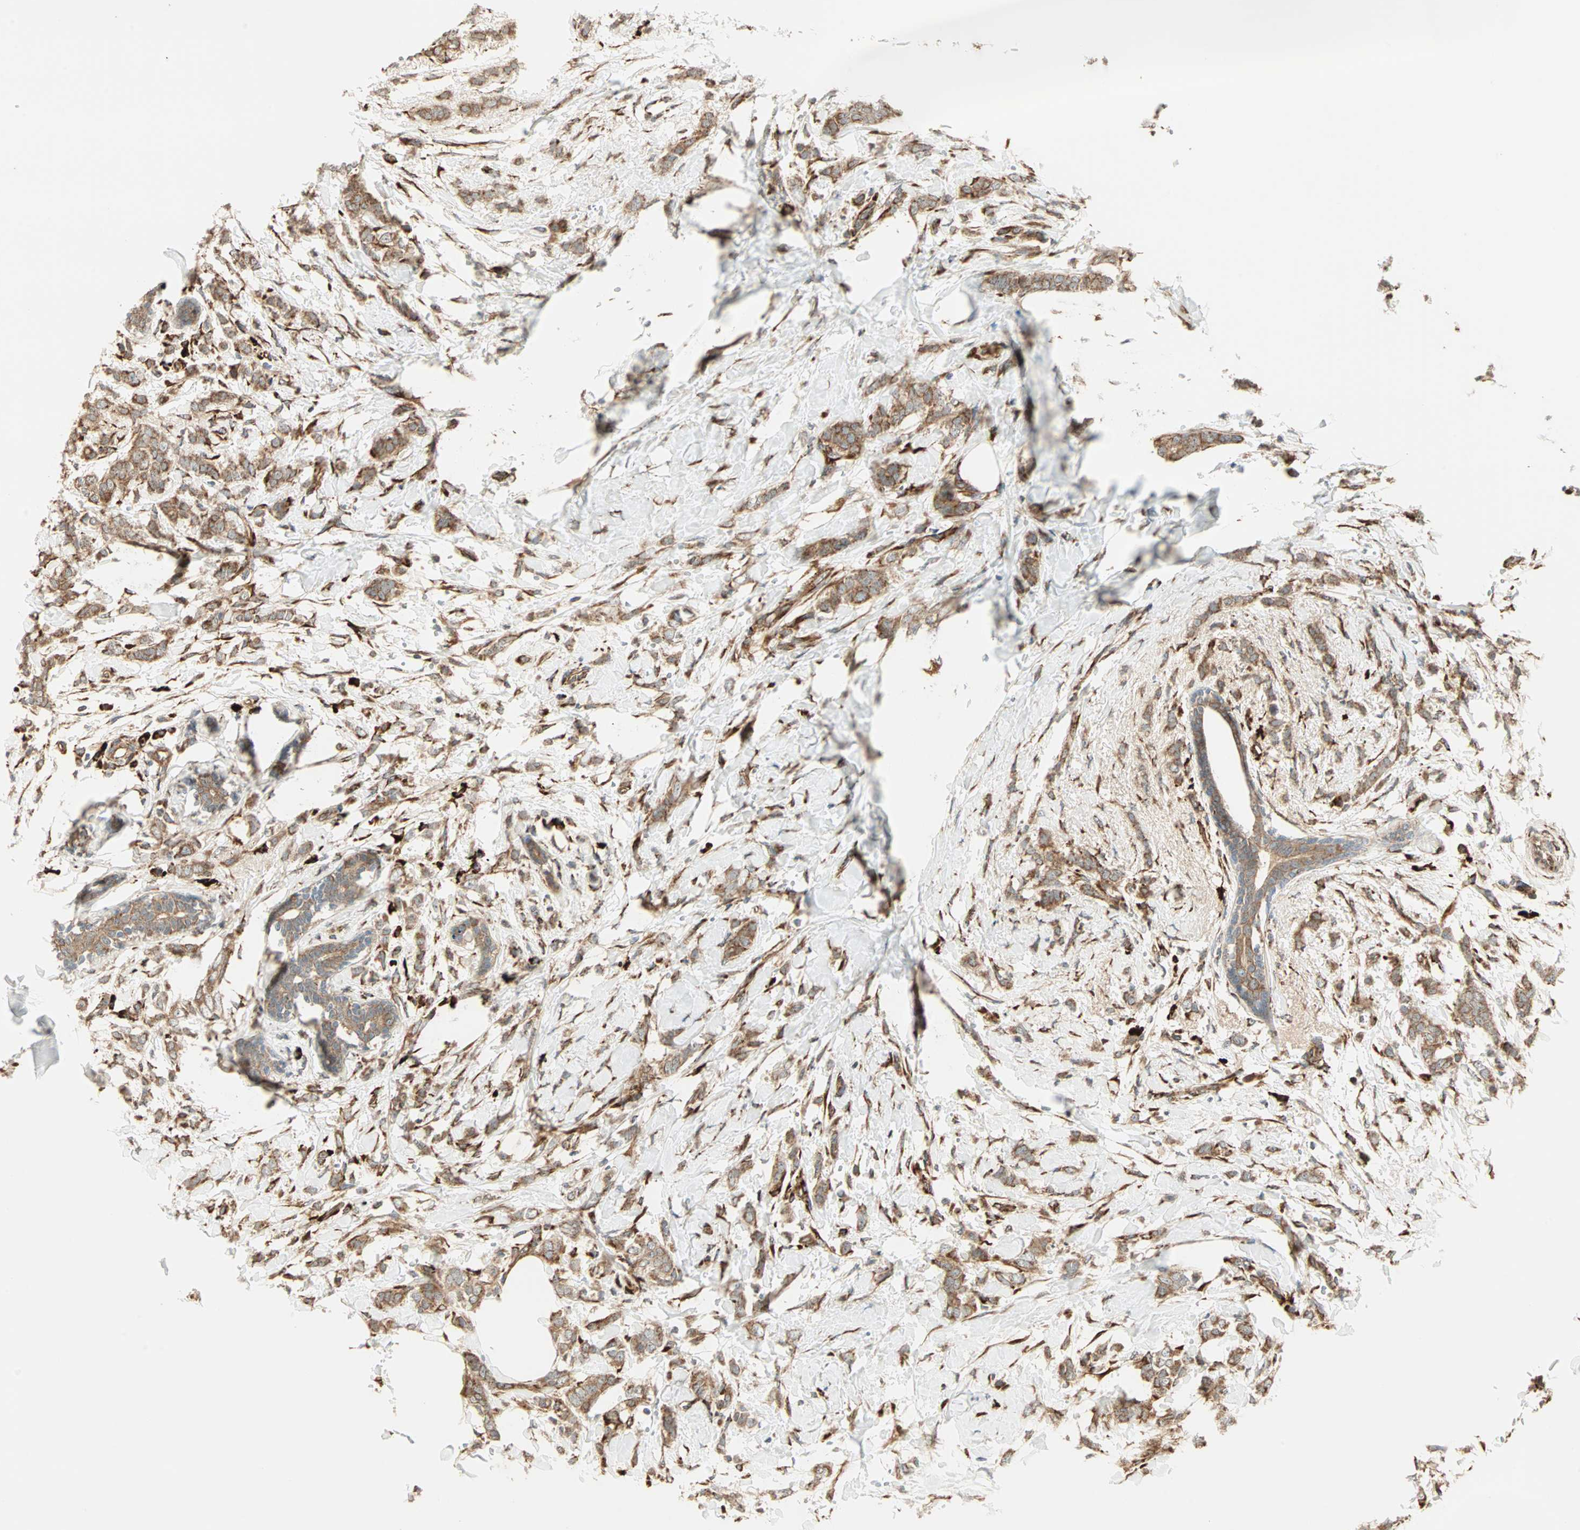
{"staining": {"intensity": "moderate", "quantity": ">75%", "location": "cytoplasmic/membranous"}, "tissue": "breast cancer", "cell_type": "Tumor cells", "image_type": "cancer", "snomed": [{"axis": "morphology", "description": "Lobular carcinoma, in situ"}, {"axis": "morphology", "description": "Lobular carcinoma"}, {"axis": "topography", "description": "Breast"}], "caption": "Protein staining of breast cancer tissue exhibits moderate cytoplasmic/membranous staining in about >75% of tumor cells. The staining was performed using DAB, with brown indicating positive protein expression. Nuclei are stained blue with hematoxylin.", "gene": "P4HA1", "patient": {"sex": "female", "age": 41}}